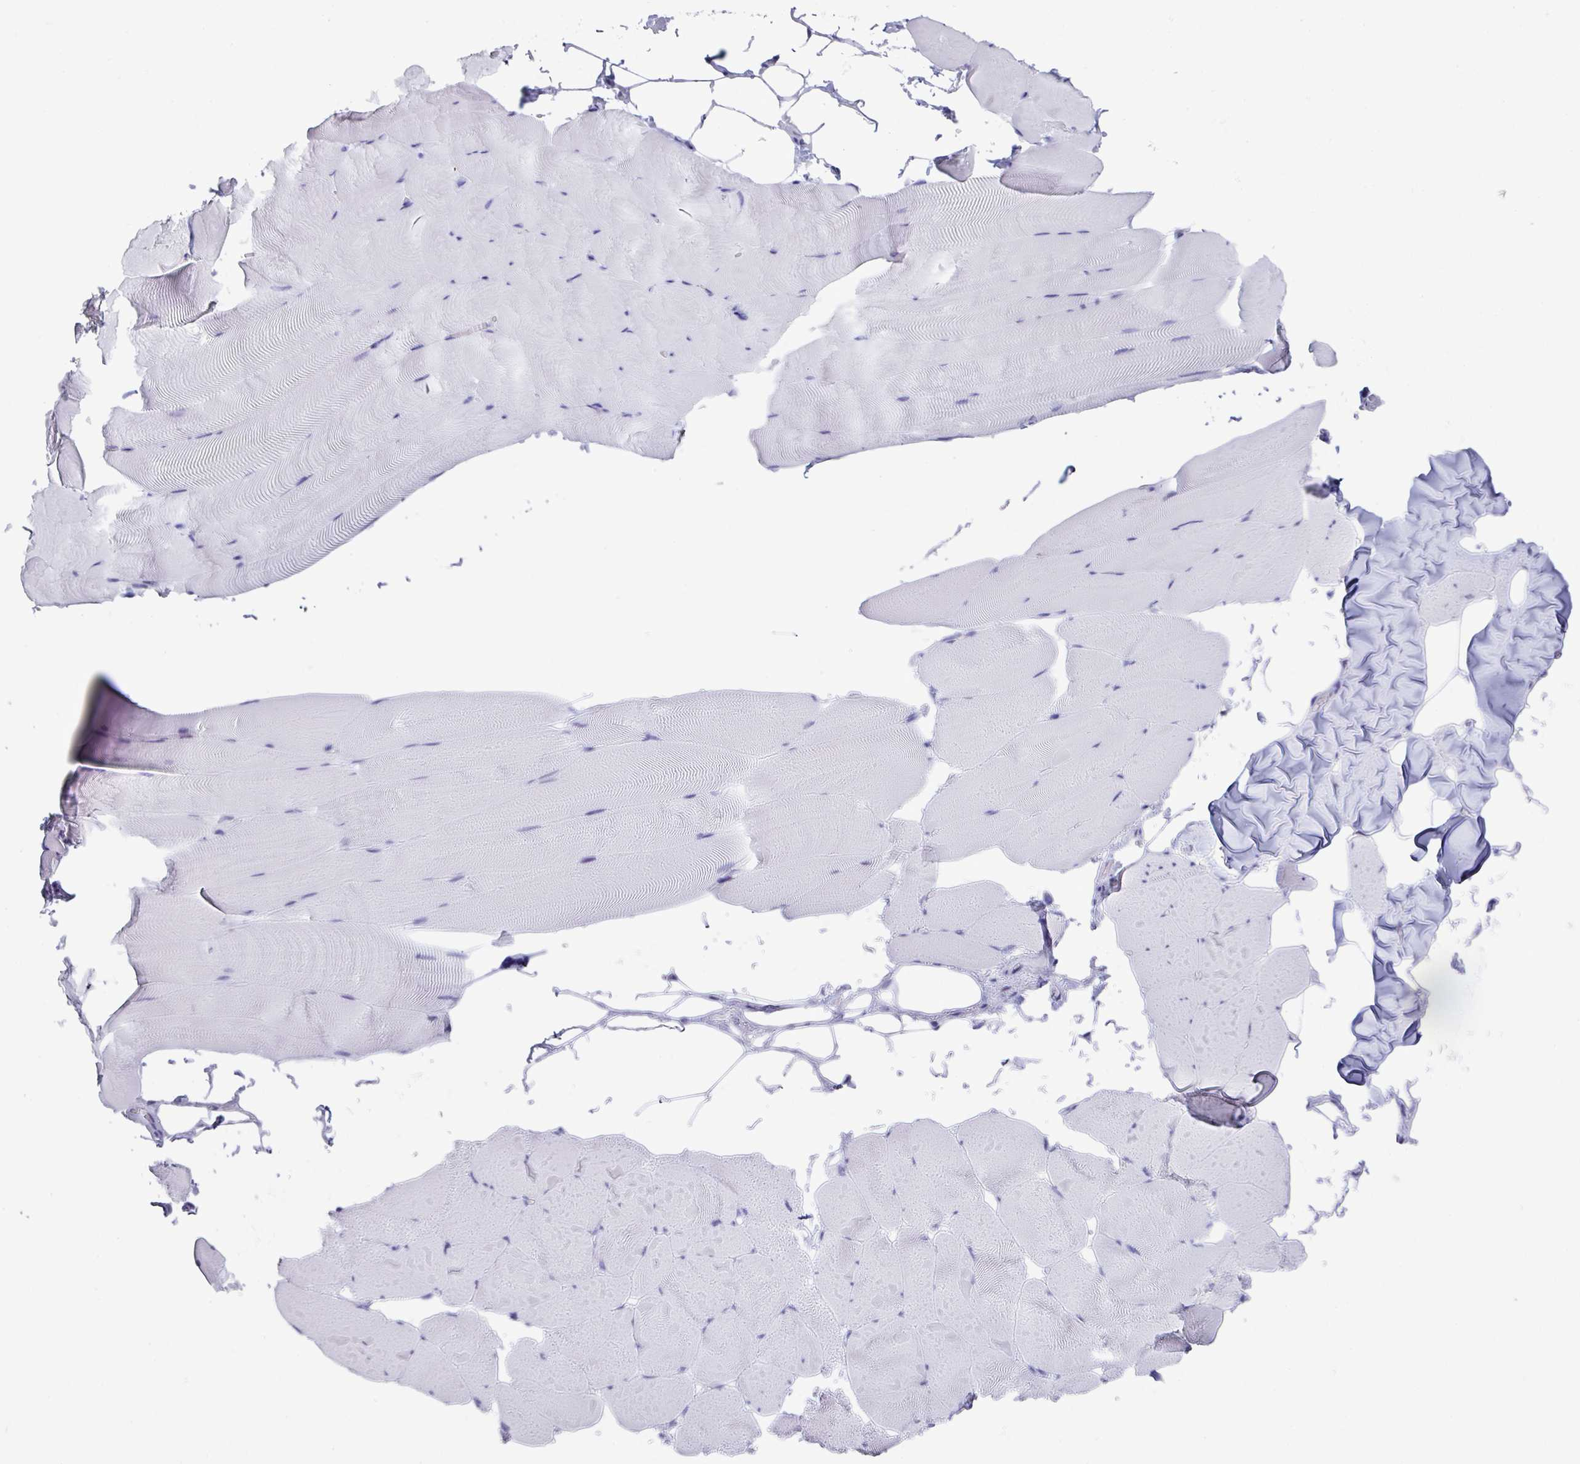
{"staining": {"intensity": "negative", "quantity": "none", "location": "none"}, "tissue": "skeletal muscle", "cell_type": "Myocytes", "image_type": "normal", "snomed": [{"axis": "morphology", "description": "Normal tissue, NOS"}, {"axis": "topography", "description": "Skeletal muscle"}], "caption": "Immunohistochemical staining of unremarkable human skeletal muscle demonstrates no significant expression in myocytes.", "gene": "PUF60", "patient": {"sex": "female", "age": 64}}